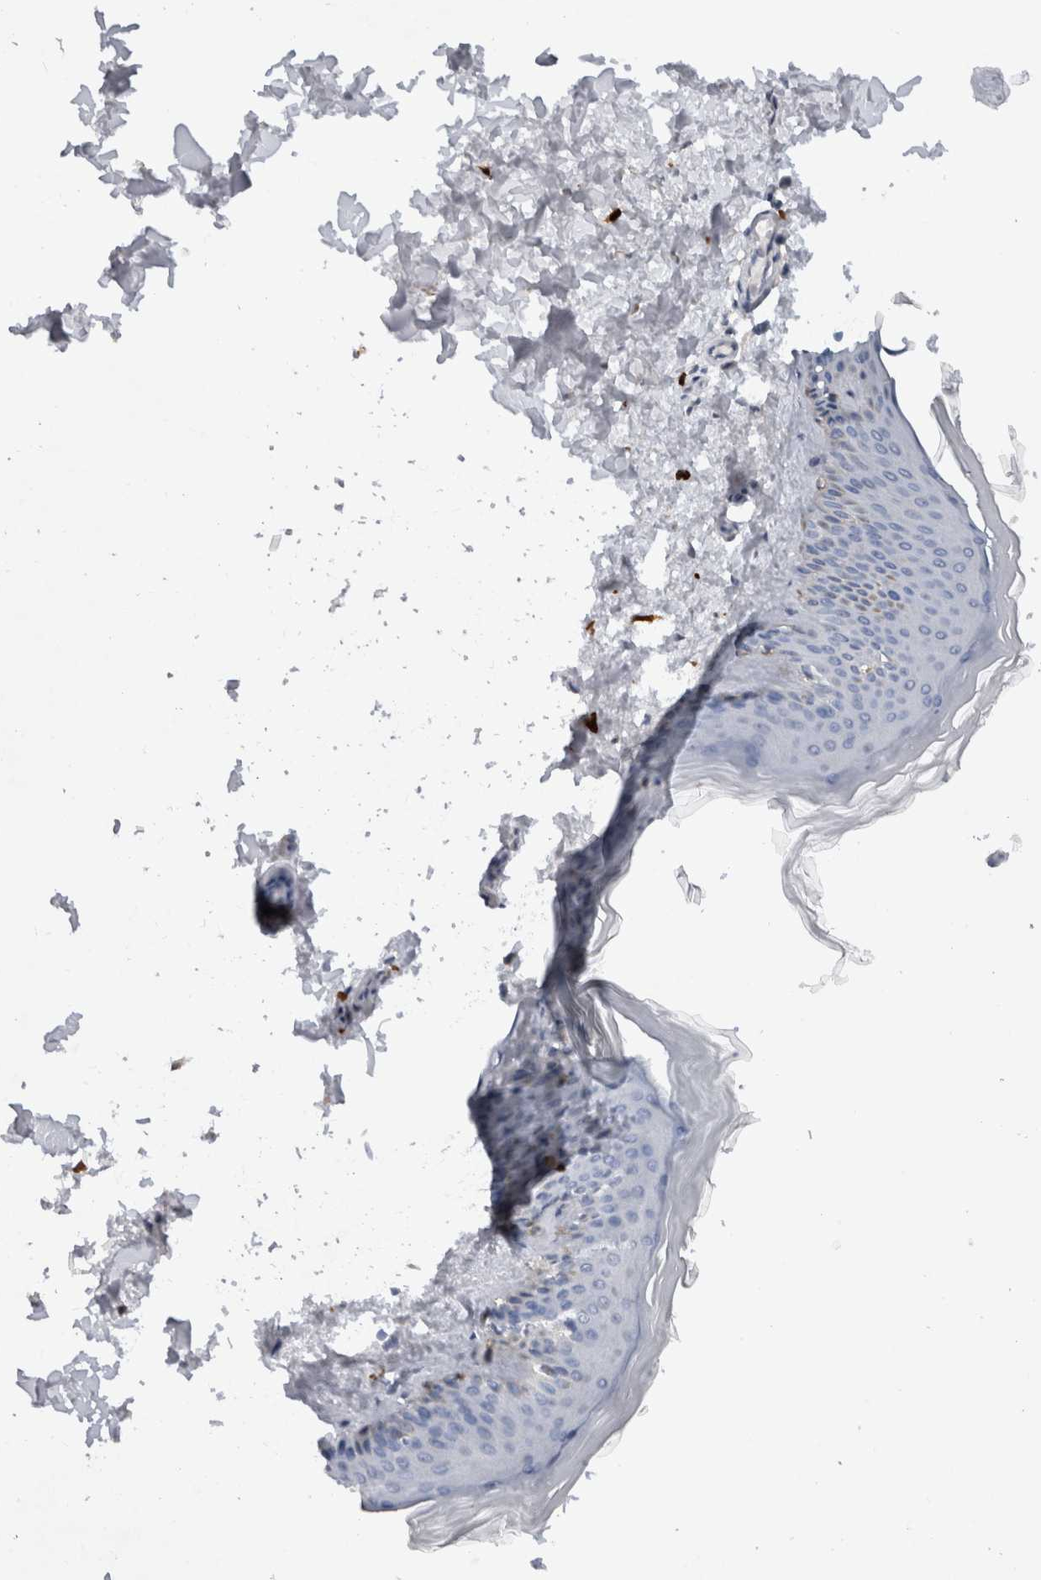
{"staining": {"intensity": "negative", "quantity": "none", "location": "none"}, "tissue": "skin", "cell_type": "Fibroblasts", "image_type": "normal", "snomed": [{"axis": "morphology", "description": "Normal tissue, NOS"}, {"axis": "topography", "description": "Skin"}], "caption": "A high-resolution photomicrograph shows immunohistochemistry staining of benign skin, which displays no significant positivity in fibroblasts. (DAB IHC with hematoxylin counter stain).", "gene": "CD63", "patient": {"sex": "female", "age": 27}}